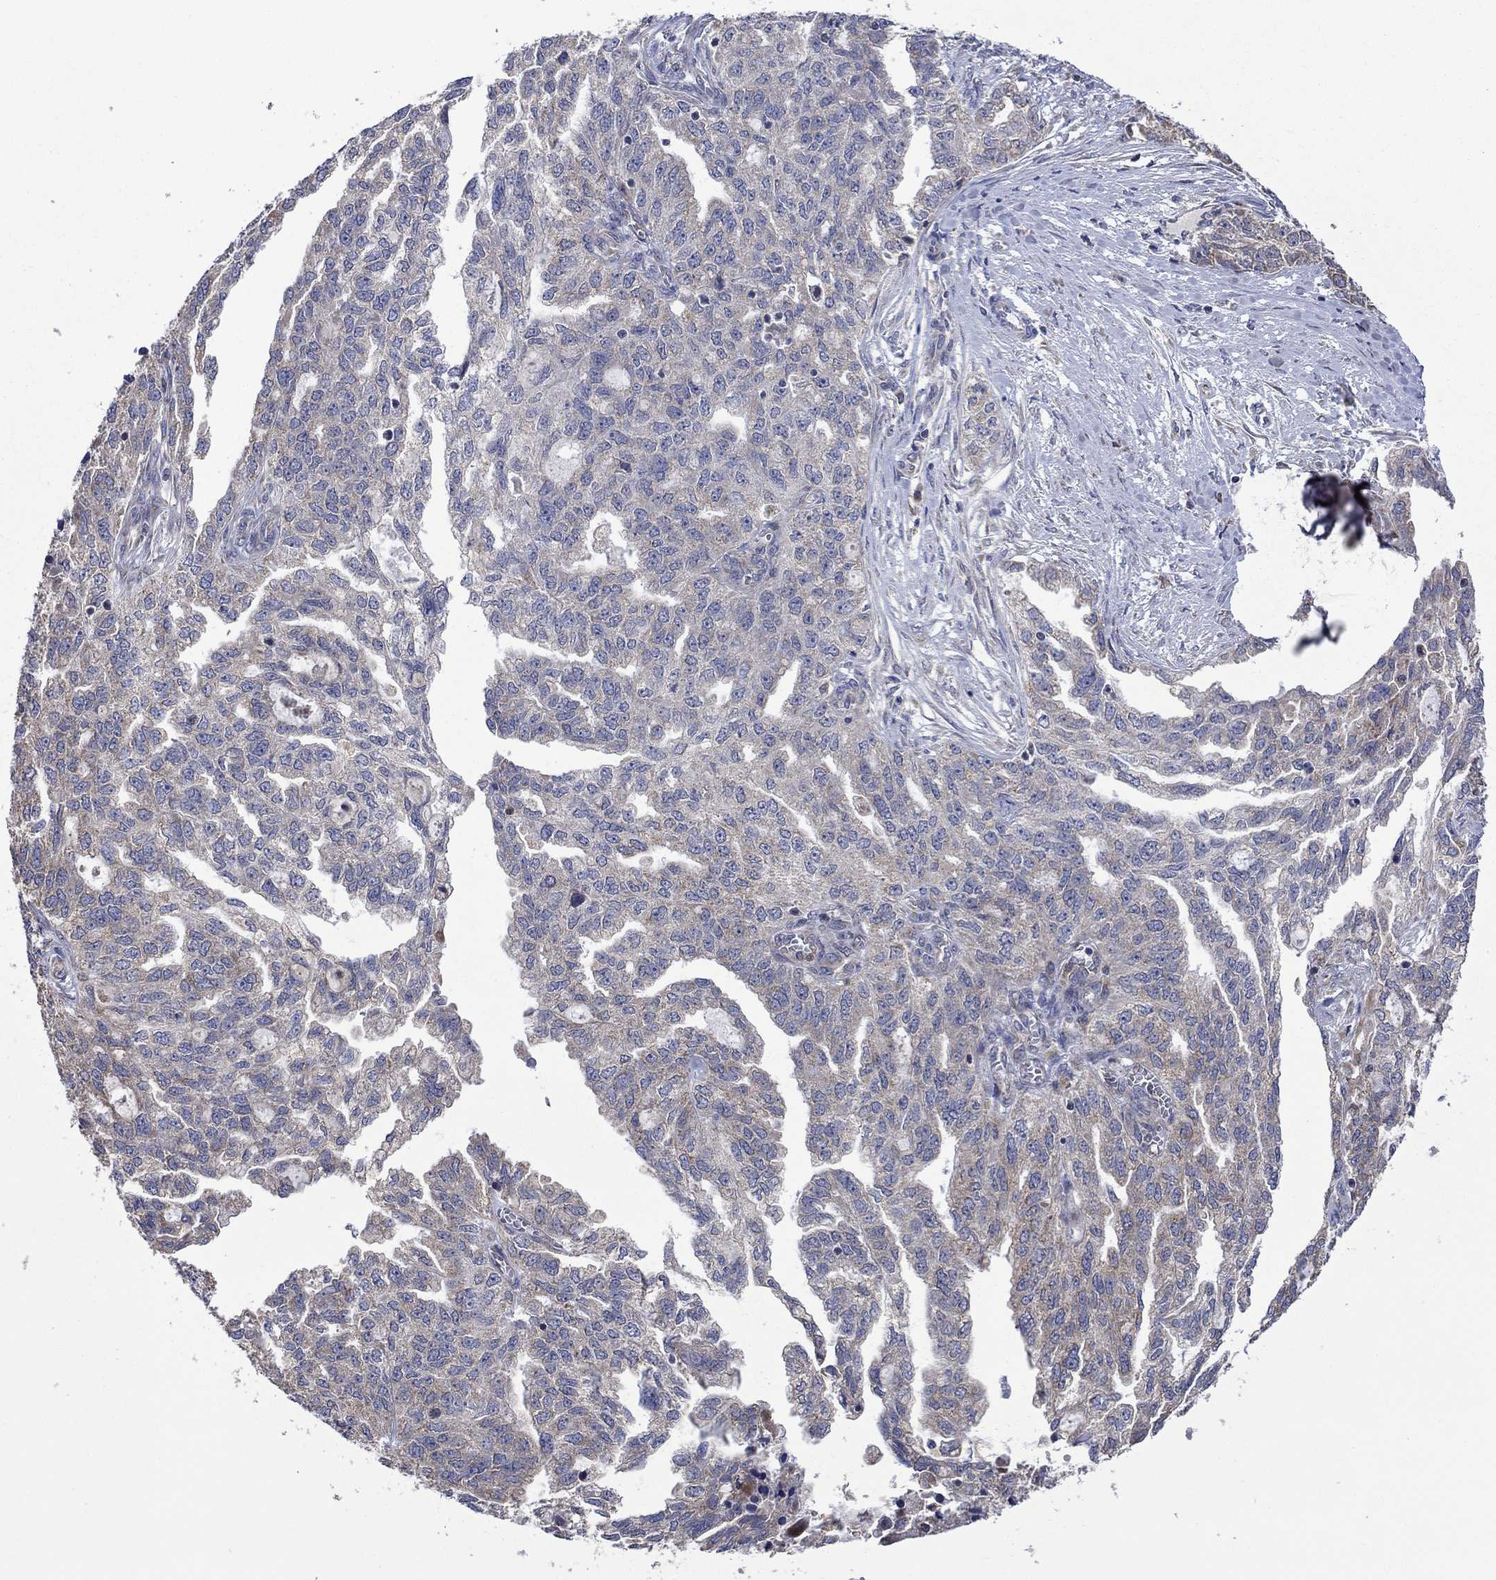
{"staining": {"intensity": "negative", "quantity": "none", "location": "none"}, "tissue": "ovarian cancer", "cell_type": "Tumor cells", "image_type": "cancer", "snomed": [{"axis": "morphology", "description": "Cystadenocarcinoma, serous, NOS"}, {"axis": "topography", "description": "Ovary"}], "caption": "An IHC image of serous cystadenocarcinoma (ovarian) is shown. There is no staining in tumor cells of serous cystadenocarcinoma (ovarian).", "gene": "FURIN", "patient": {"sex": "female", "age": 51}}